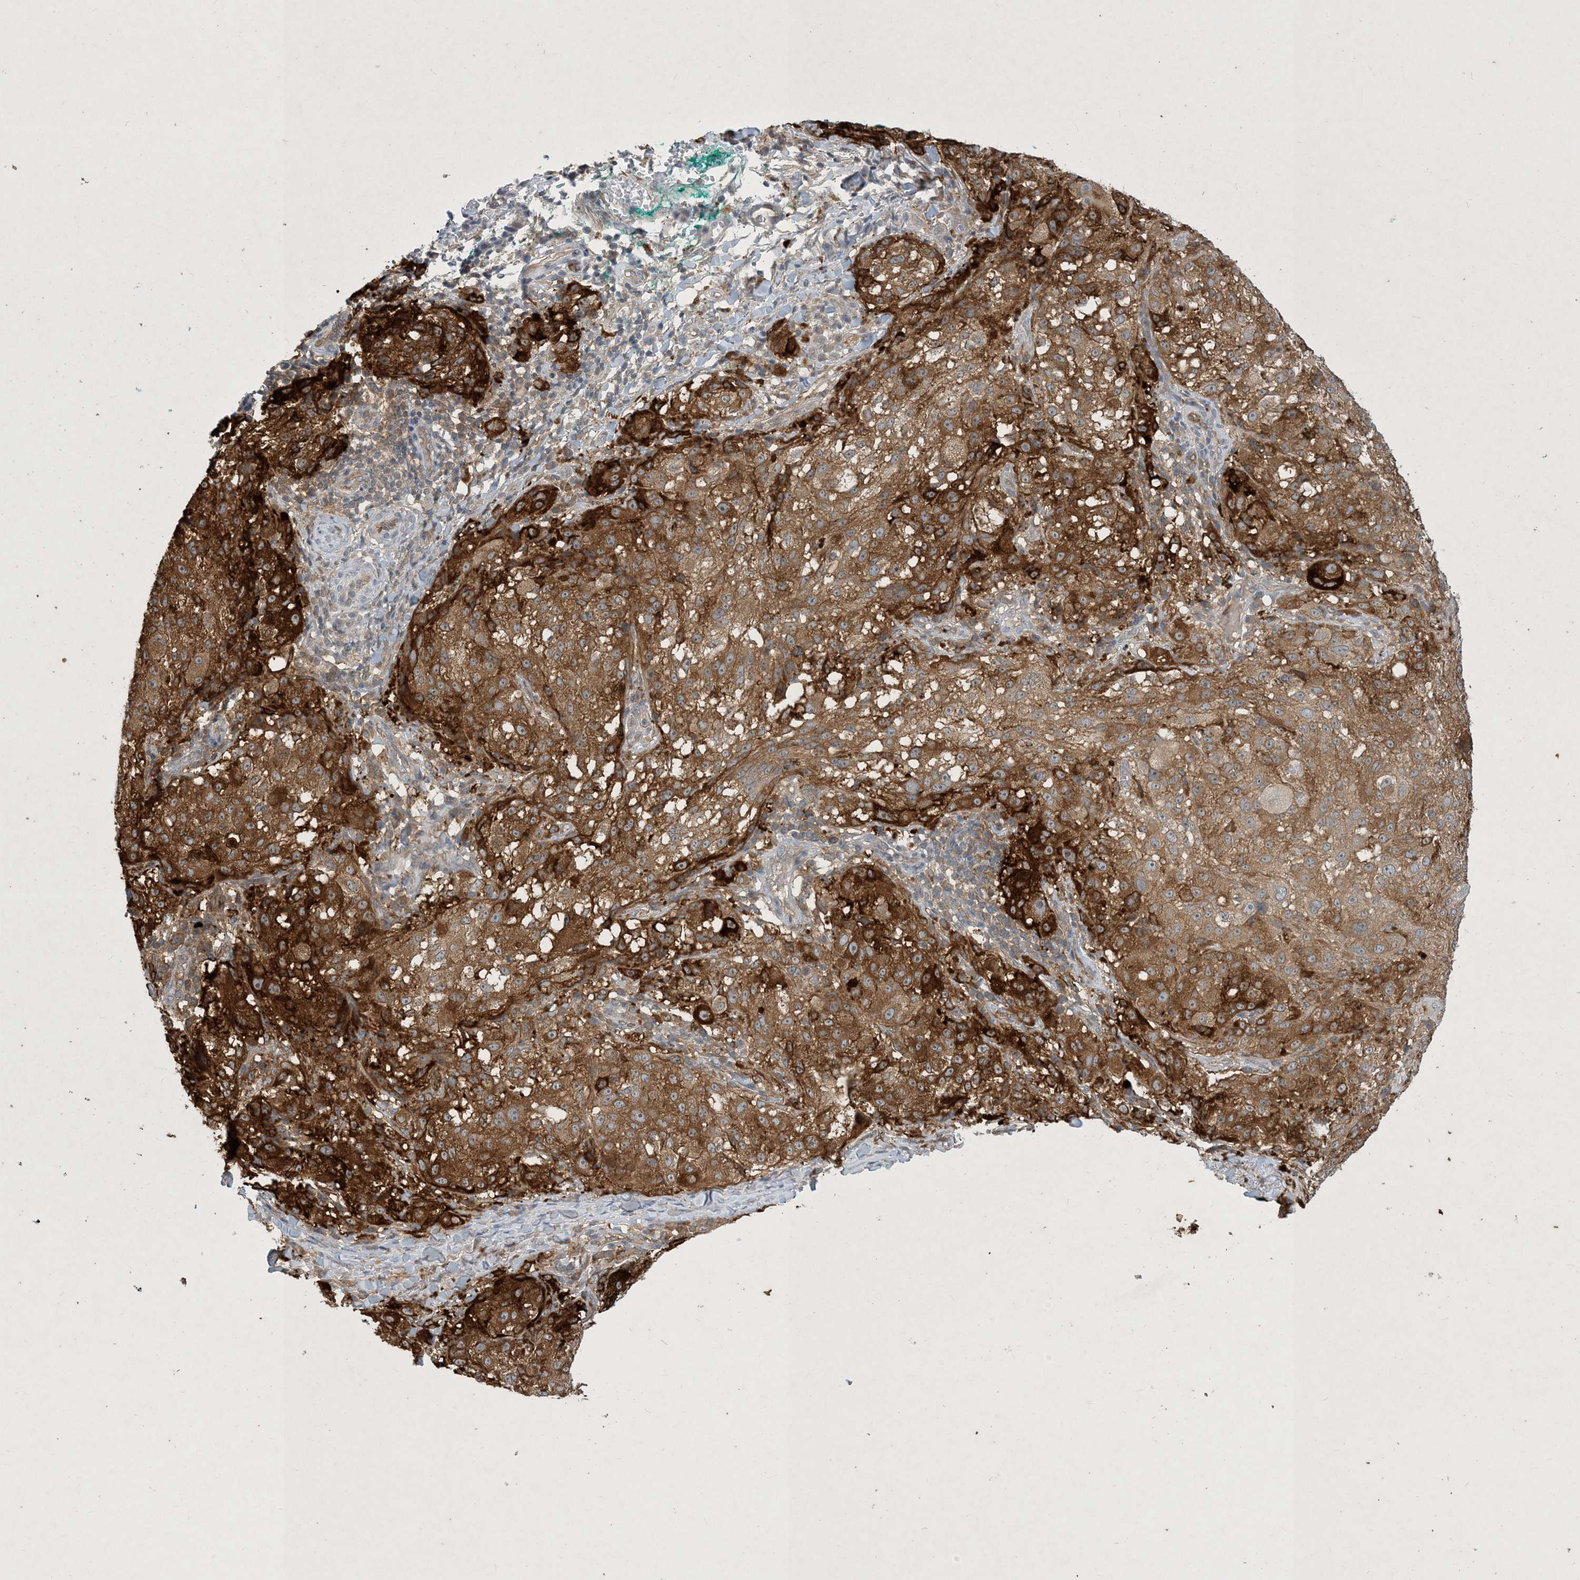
{"staining": {"intensity": "strong", "quantity": ">75%", "location": "cytoplasmic/membranous"}, "tissue": "melanoma", "cell_type": "Tumor cells", "image_type": "cancer", "snomed": [{"axis": "morphology", "description": "Necrosis, NOS"}, {"axis": "morphology", "description": "Malignant melanoma, NOS"}, {"axis": "topography", "description": "Skin"}], "caption": "Malignant melanoma was stained to show a protein in brown. There is high levels of strong cytoplasmic/membranous expression in about >75% of tumor cells.", "gene": "CDS1", "patient": {"sex": "female", "age": 87}}